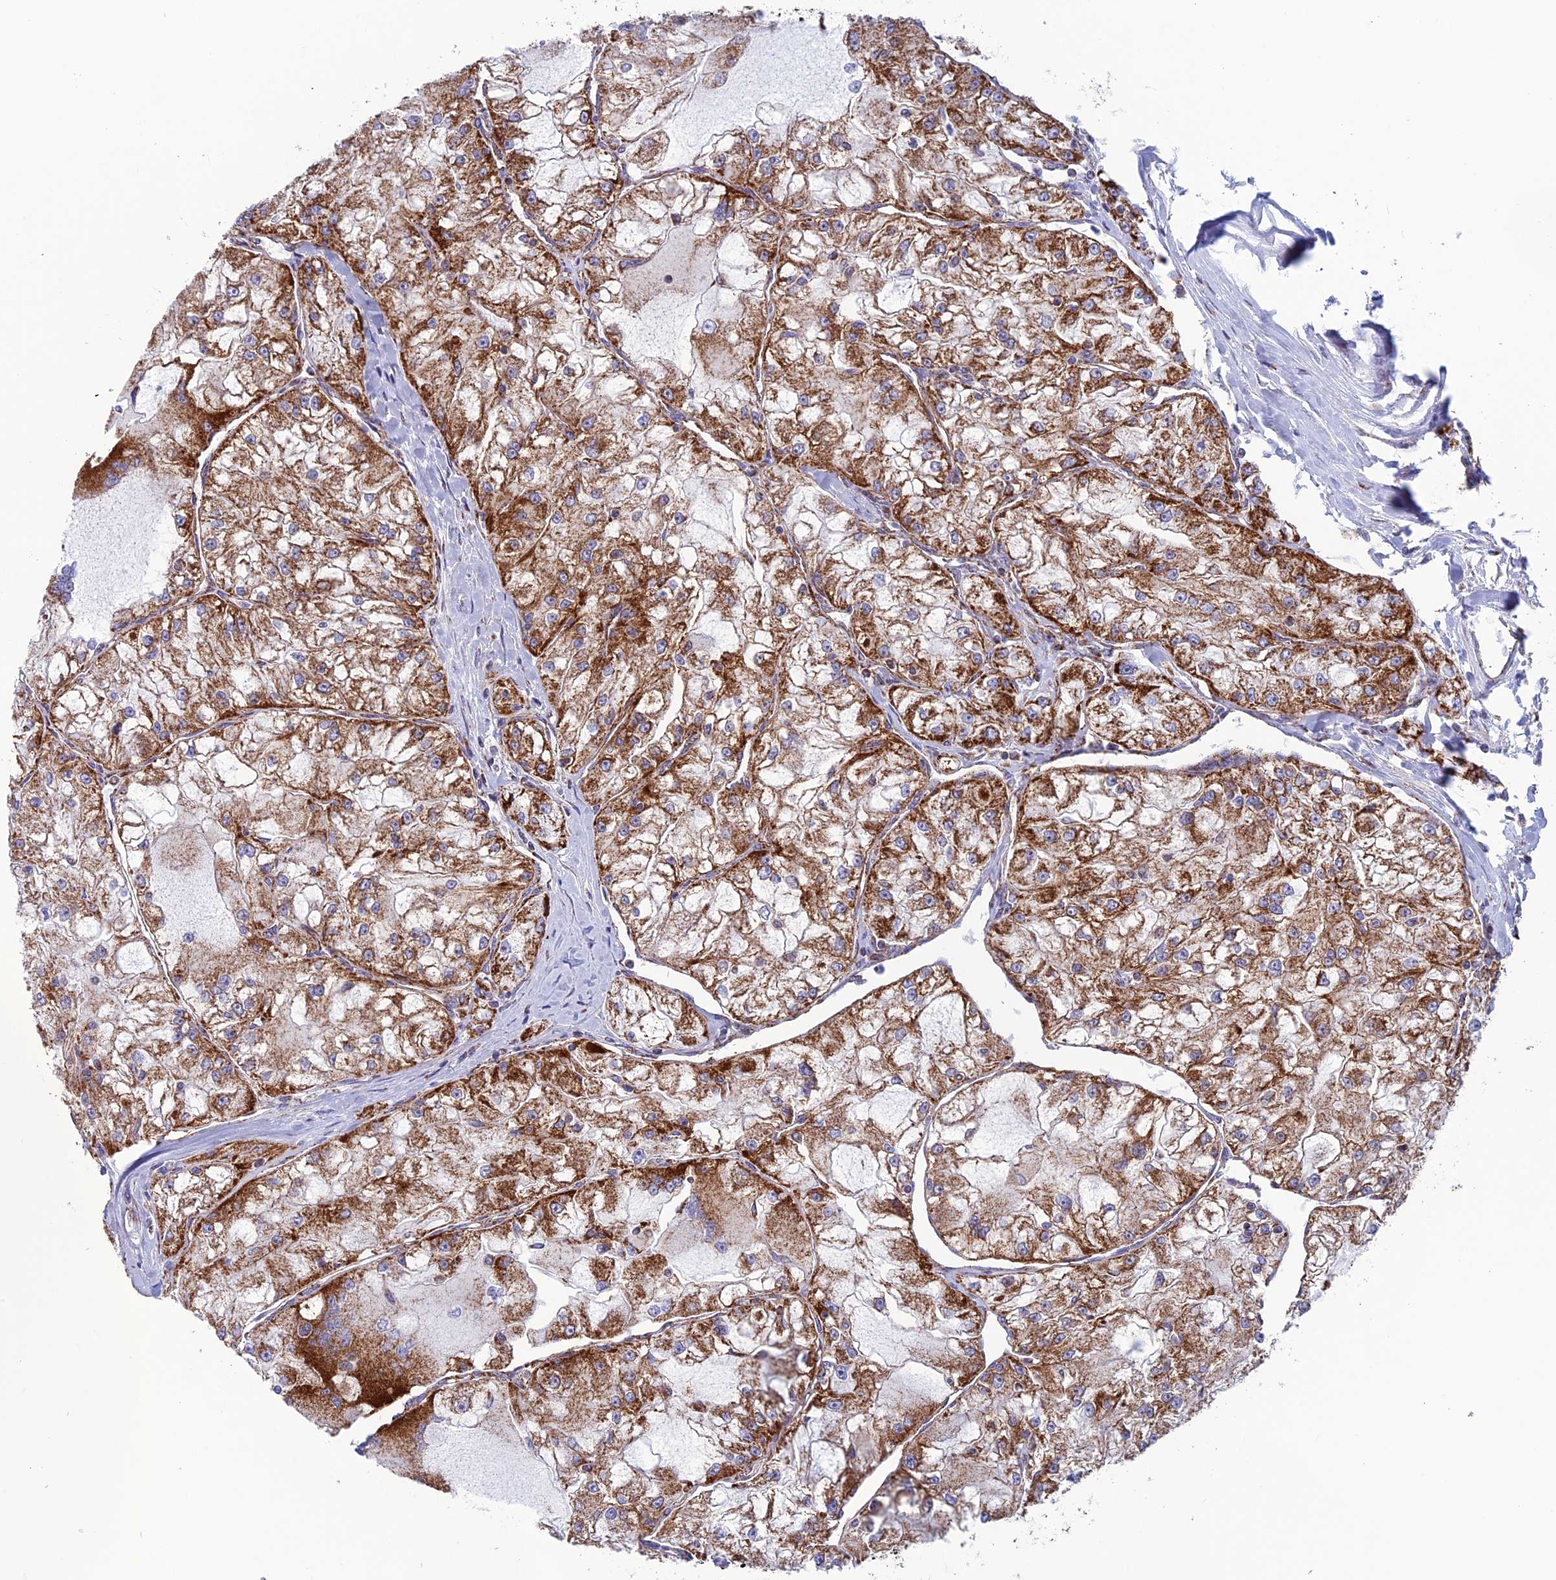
{"staining": {"intensity": "moderate", "quantity": ">75%", "location": "cytoplasmic/membranous"}, "tissue": "renal cancer", "cell_type": "Tumor cells", "image_type": "cancer", "snomed": [{"axis": "morphology", "description": "Adenocarcinoma, NOS"}, {"axis": "topography", "description": "Kidney"}], "caption": "A brown stain labels moderate cytoplasmic/membranous positivity of a protein in renal adenocarcinoma tumor cells. (DAB IHC, brown staining for protein, blue staining for nuclei).", "gene": "MRPS18B", "patient": {"sex": "female", "age": 72}}